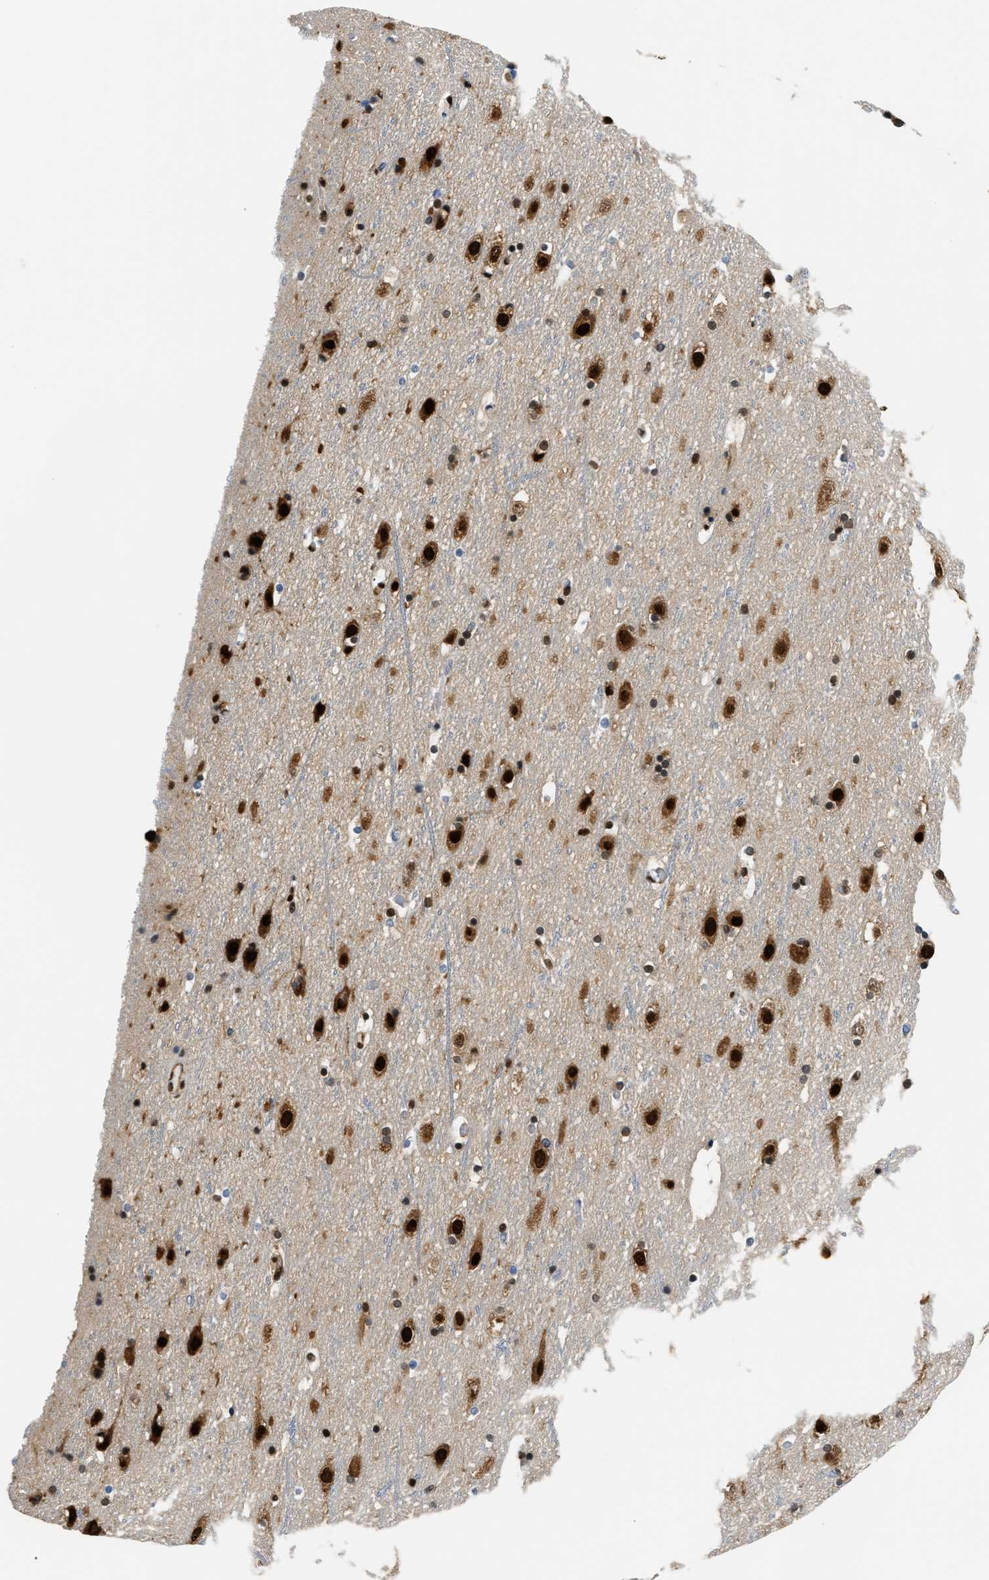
{"staining": {"intensity": "moderate", "quantity": ">75%", "location": "nuclear"}, "tissue": "cerebral cortex", "cell_type": "Endothelial cells", "image_type": "normal", "snomed": [{"axis": "morphology", "description": "Normal tissue, NOS"}, {"axis": "topography", "description": "Cerebral cortex"}], "caption": "An immunohistochemistry photomicrograph of benign tissue is shown. Protein staining in brown labels moderate nuclear positivity in cerebral cortex within endothelial cells. (IHC, brightfield microscopy, high magnification).", "gene": "CCNDBP1", "patient": {"sex": "male", "age": 45}}